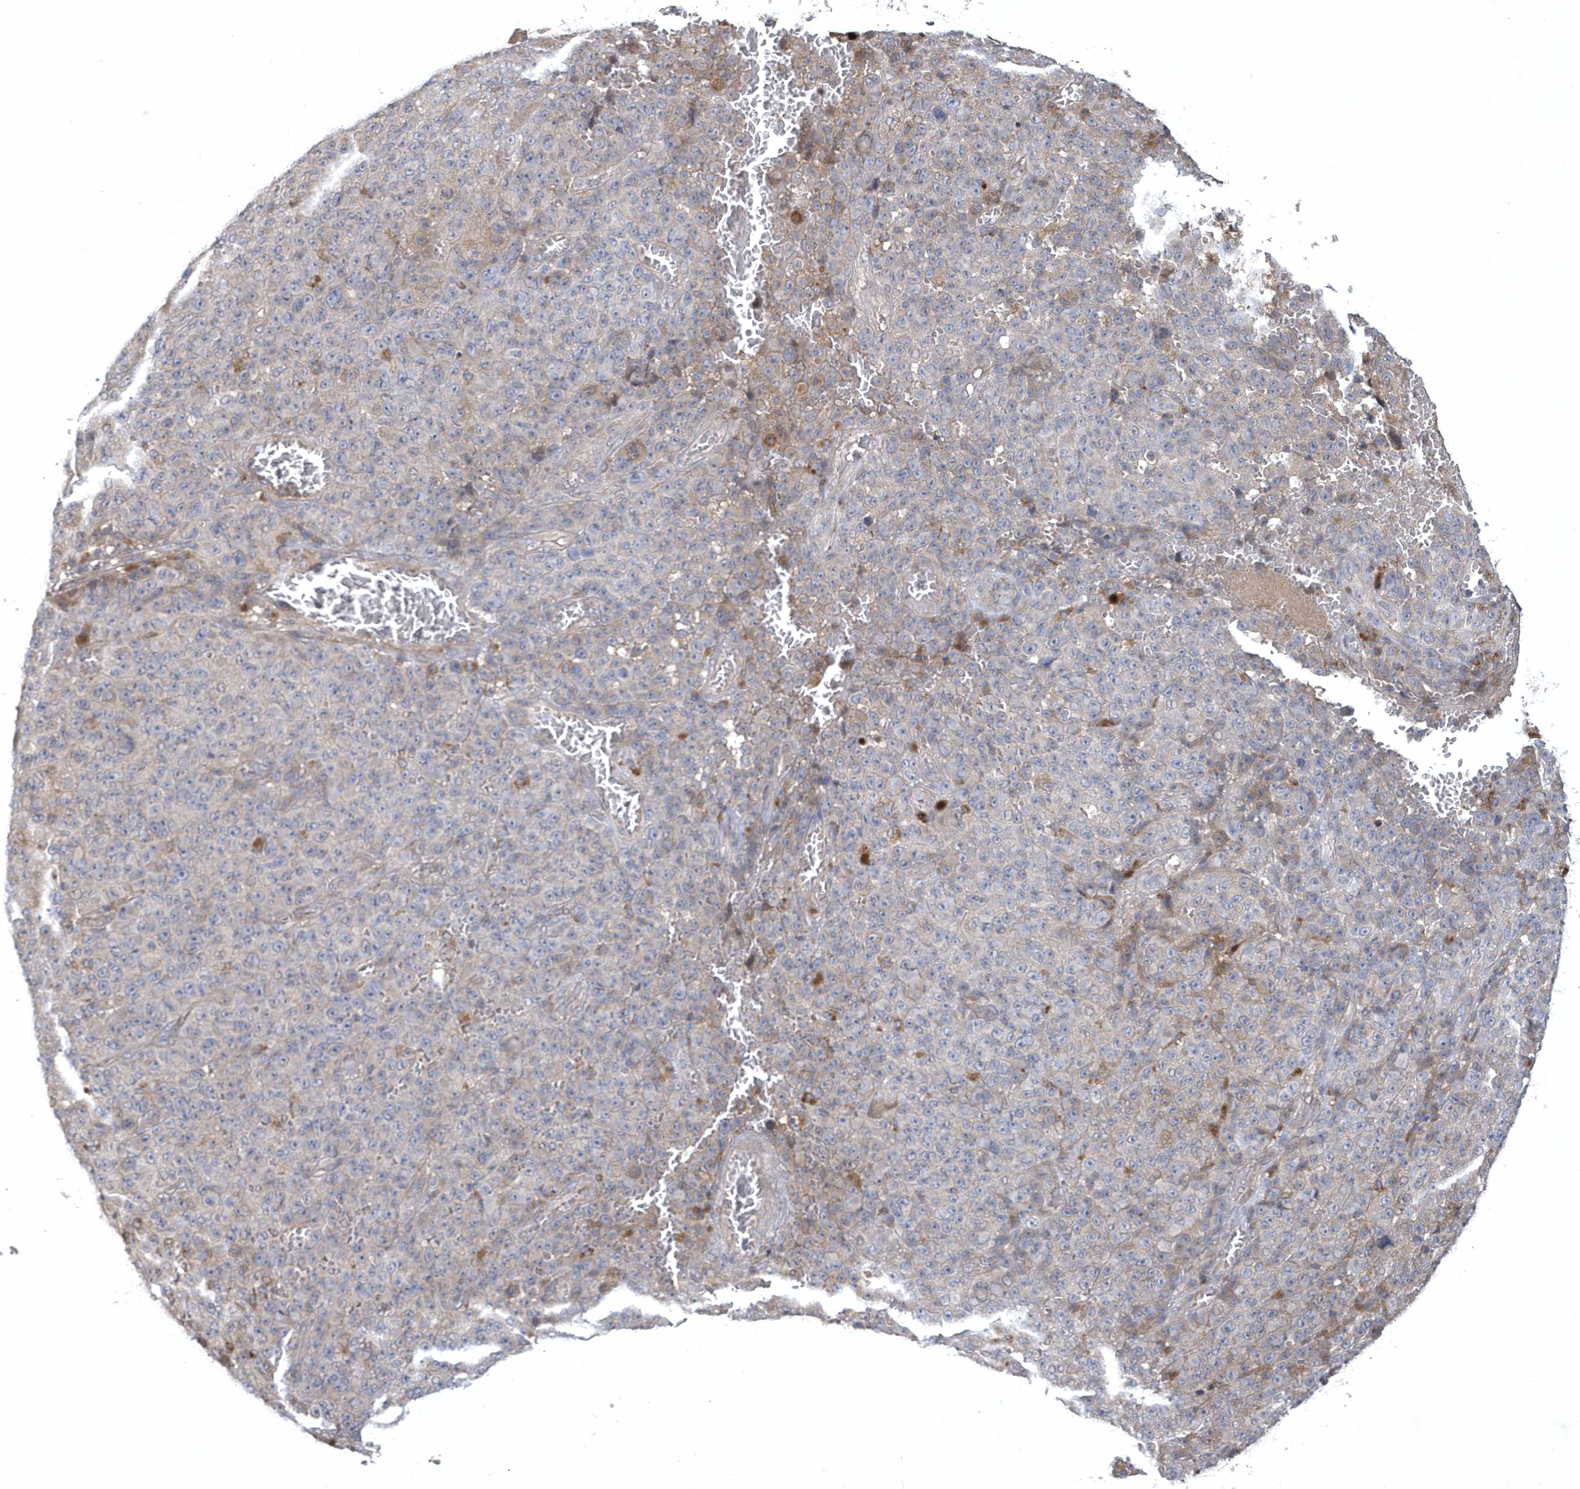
{"staining": {"intensity": "negative", "quantity": "none", "location": "none"}, "tissue": "melanoma", "cell_type": "Tumor cells", "image_type": "cancer", "snomed": [{"axis": "morphology", "description": "Malignant melanoma, NOS"}, {"axis": "topography", "description": "Skin"}], "caption": "Immunohistochemistry (IHC) photomicrograph of melanoma stained for a protein (brown), which exhibits no staining in tumor cells.", "gene": "HMGCS1", "patient": {"sex": "female", "age": 82}}